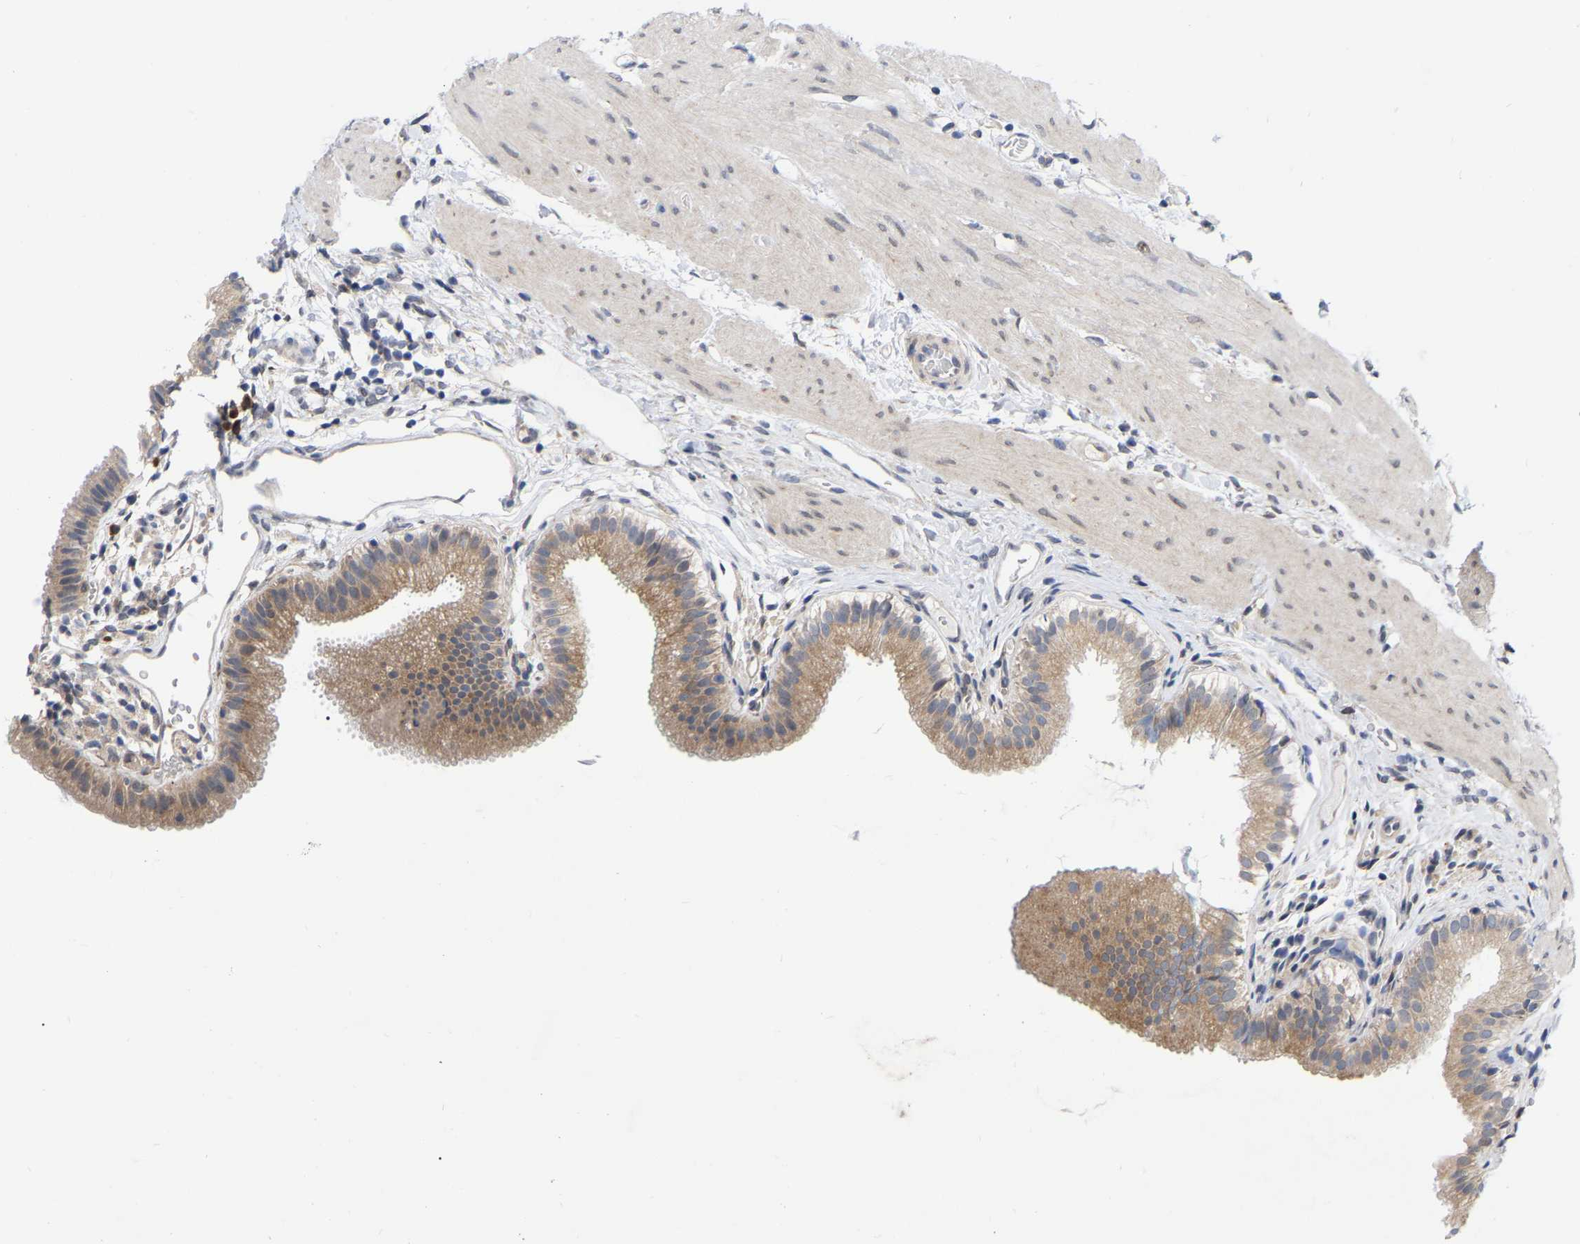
{"staining": {"intensity": "moderate", "quantity": ">75%", "location": "cytoplasmic/membranous"}, "tissue": "gallbladder", "cell_type": "Glandular cells", "image_type": "normal", "snomed": [{"axis": "morphology", "description": "Normal tissue, NOS"}, {"axis": "topography", "description": "Gallbladder"}], "caption": "Immunohistochemical staining of benign gallbladder shows medium levels of moderate cytoplasmic/membranous positivity in approximately >75% of glandular cells. Nuclei are stained in blue.", "gene": "UBE4B", "patient": {"sex": "female", "age": 26}}